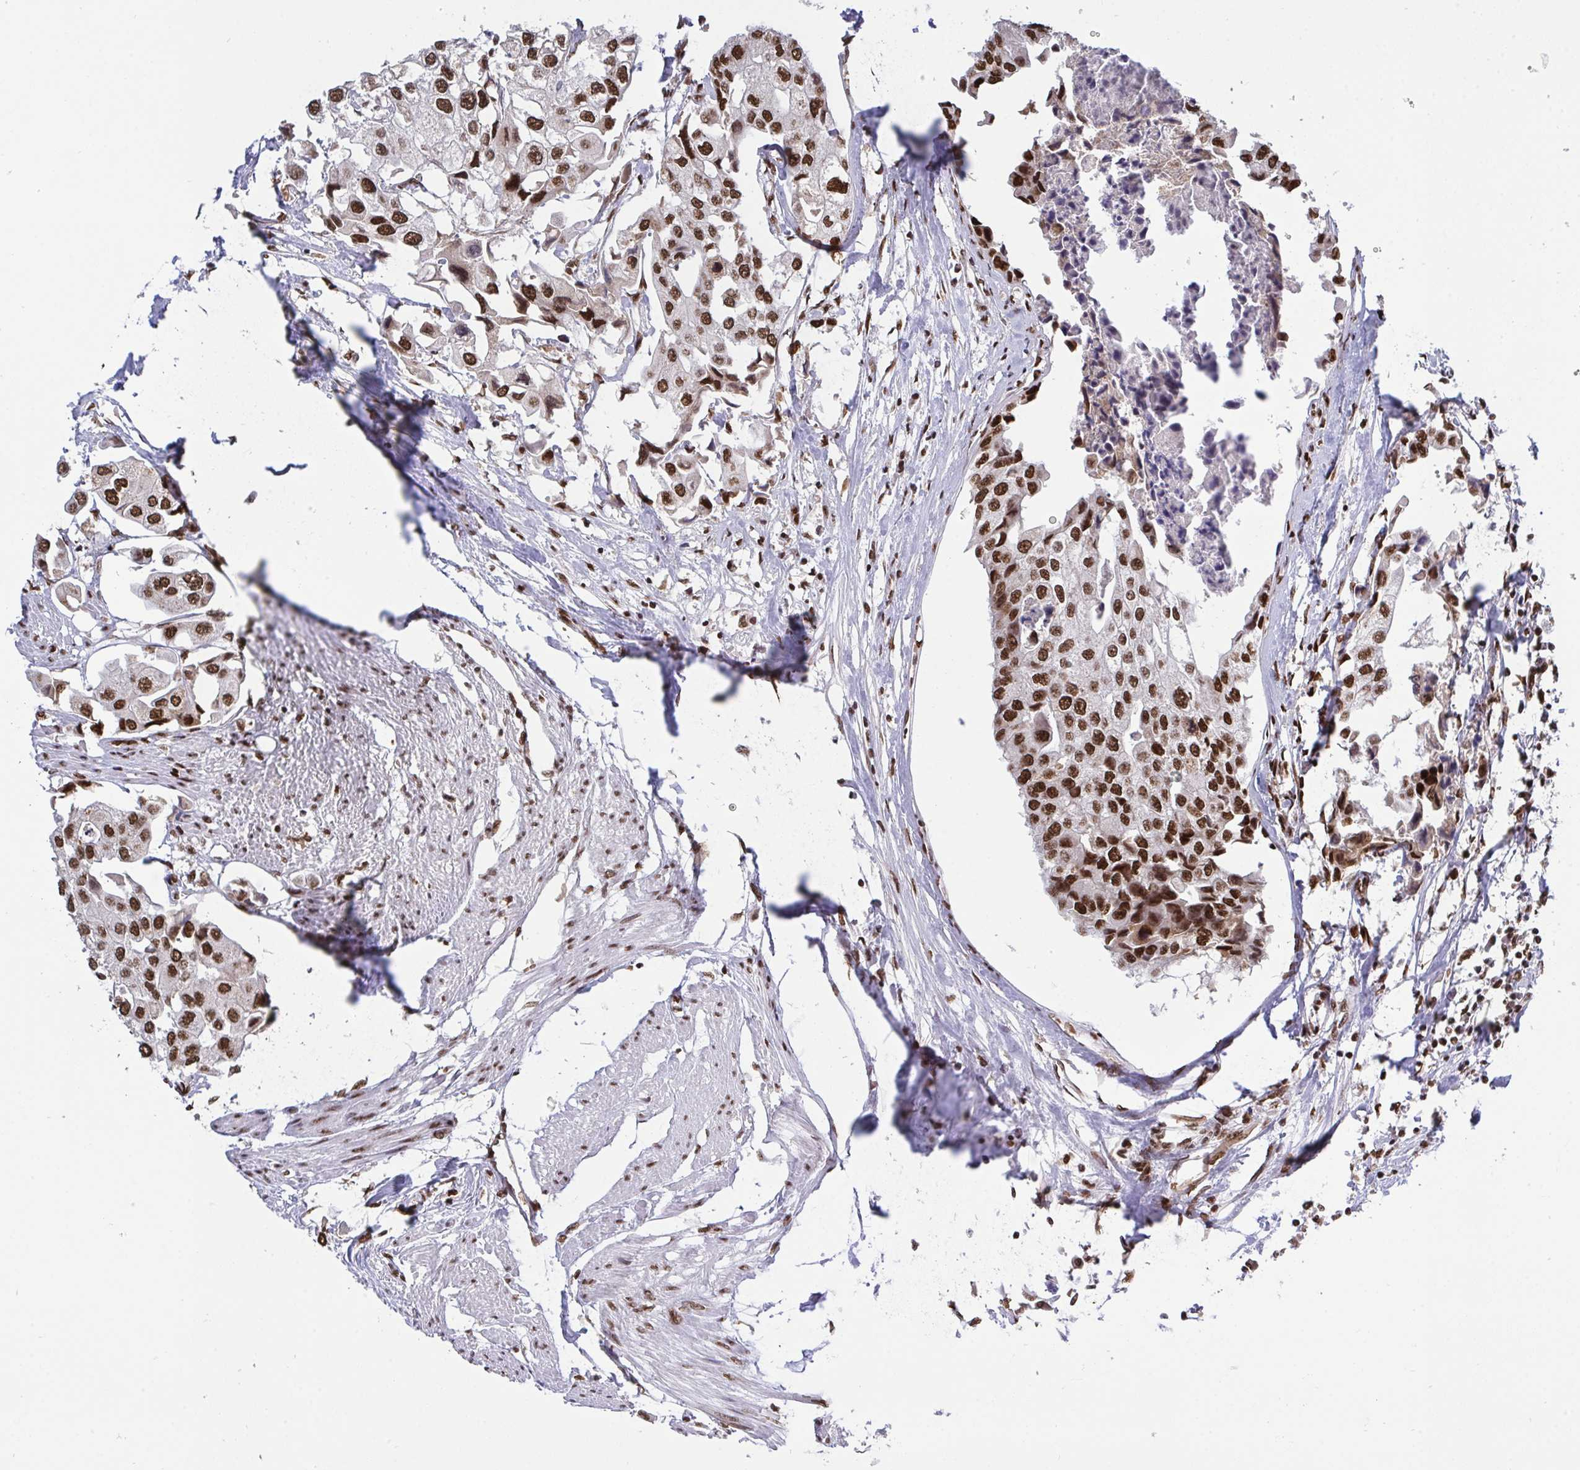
{"staining": {"intensity": "strong", "quantity": ">75%", "location": "nuclear"}, "tissue": "urothelial cancer", "cell_type": "Tumor cells", "image_type": "cancer", "snomed": [{"axis": "morphology", "description": "Urothelial carcinoma, High grade"}, {"axis": "topography", "description": "Urinary bladder"}], "caption": "Immunohistochemical staining of high-grade urothelial carcinoma exhibits high levels of strong nuclear protein expression in approximately >75% of tumor cells. (brown staining indicates protein expression, while blue staining denotes nuclei).", "gene": "HNRNPL", "patient": {"sex": "male", "age": 64}}